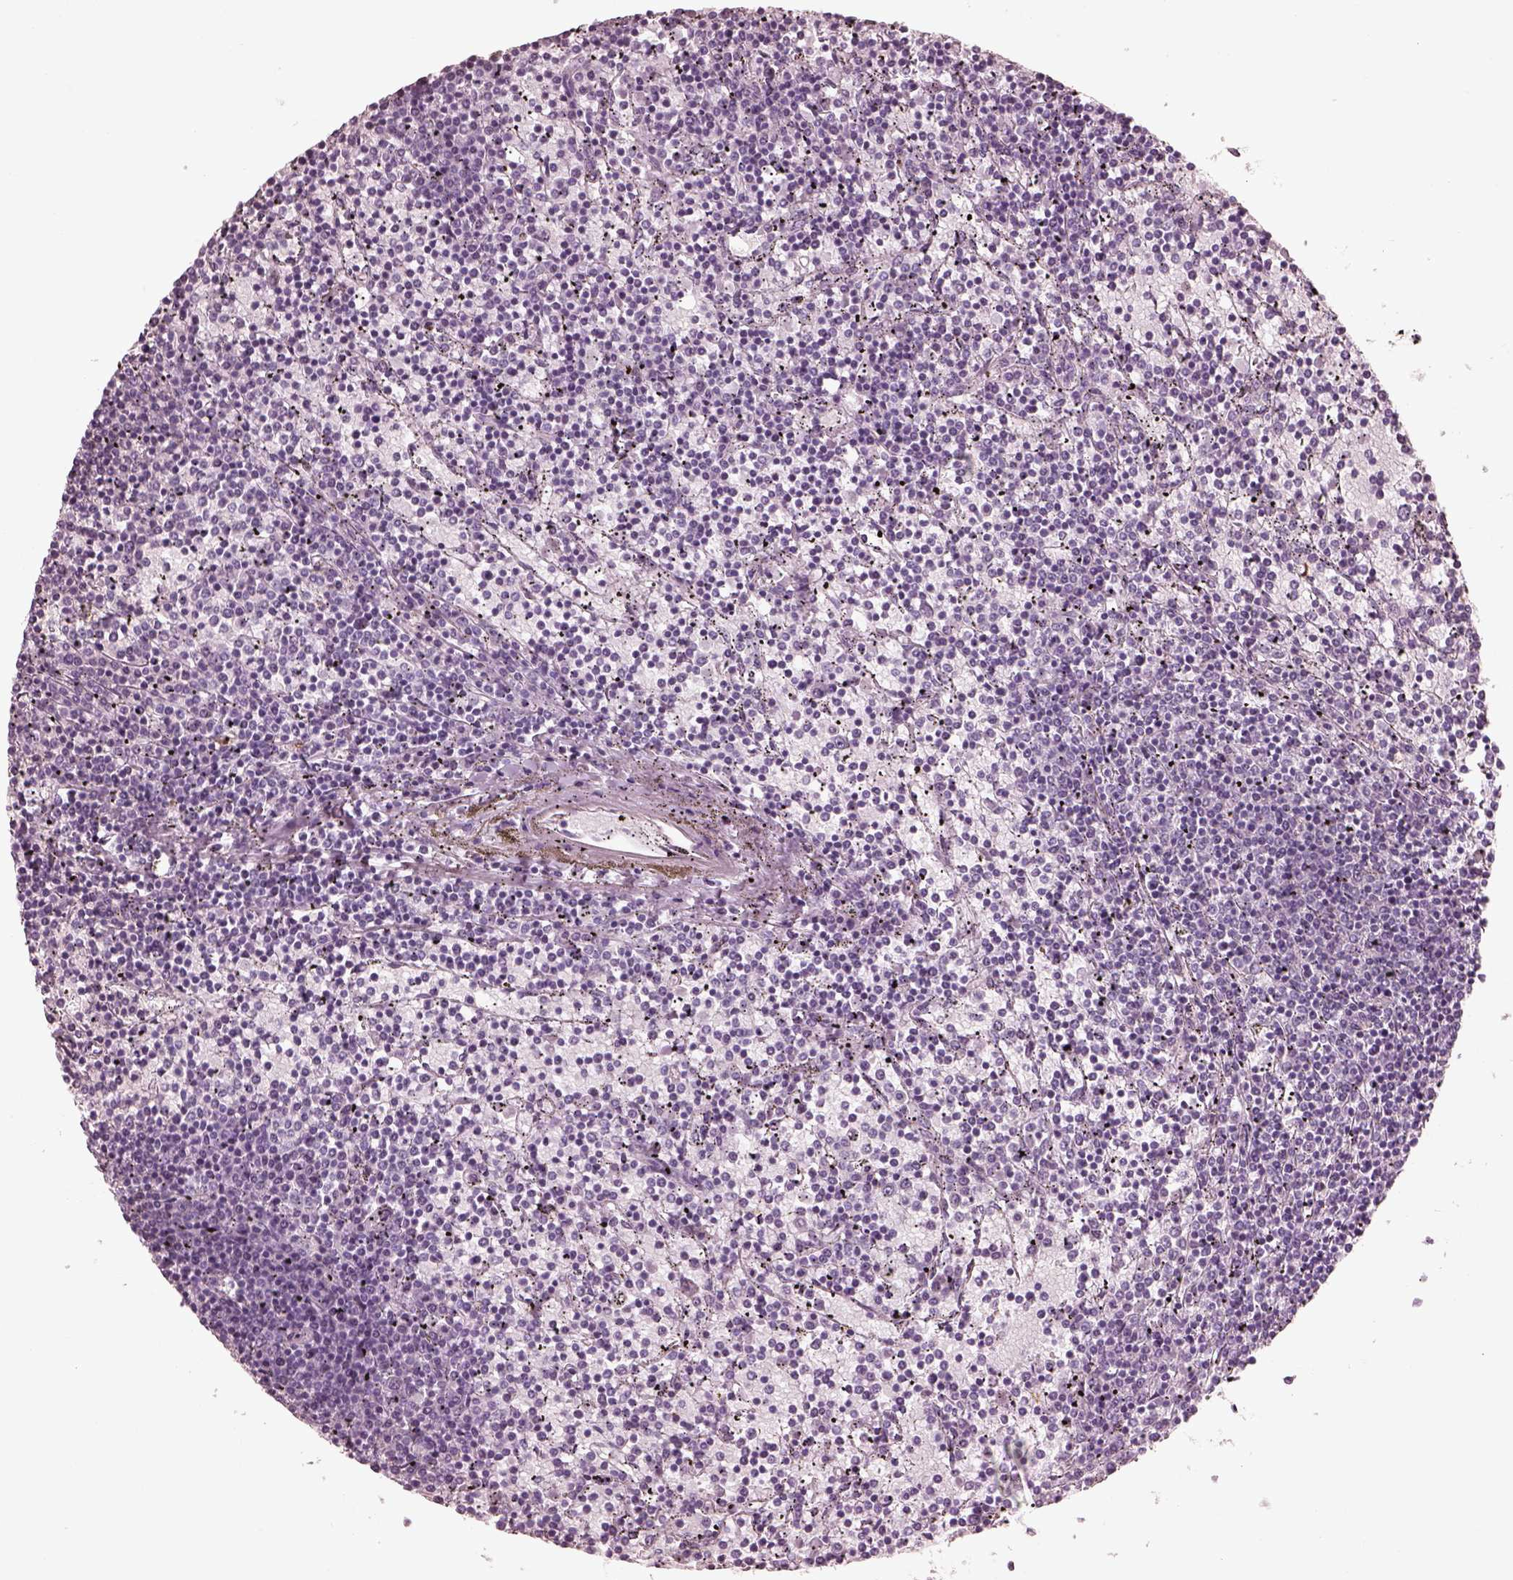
{"staining": {"intensity": "negative", "quantity": "none", "location": "none"}, "tissue": "lymphoma", "cell_type": "Tumor cells", "image_type": "cancer", "snomed": [{"axis": "morphology", "description": "Malignant lymphoma, non-Hodgkin's type, Low grade"}, {"axis": "topography", "description": "Spleen"}], "caption": "Human low-grade malignant lymphoma, non-Hodgkin's type stained for a protein using IHC shows no staining in tumor cells.", "gene": "C2orf81", "patient": {"sex": "female", "age": 77}}